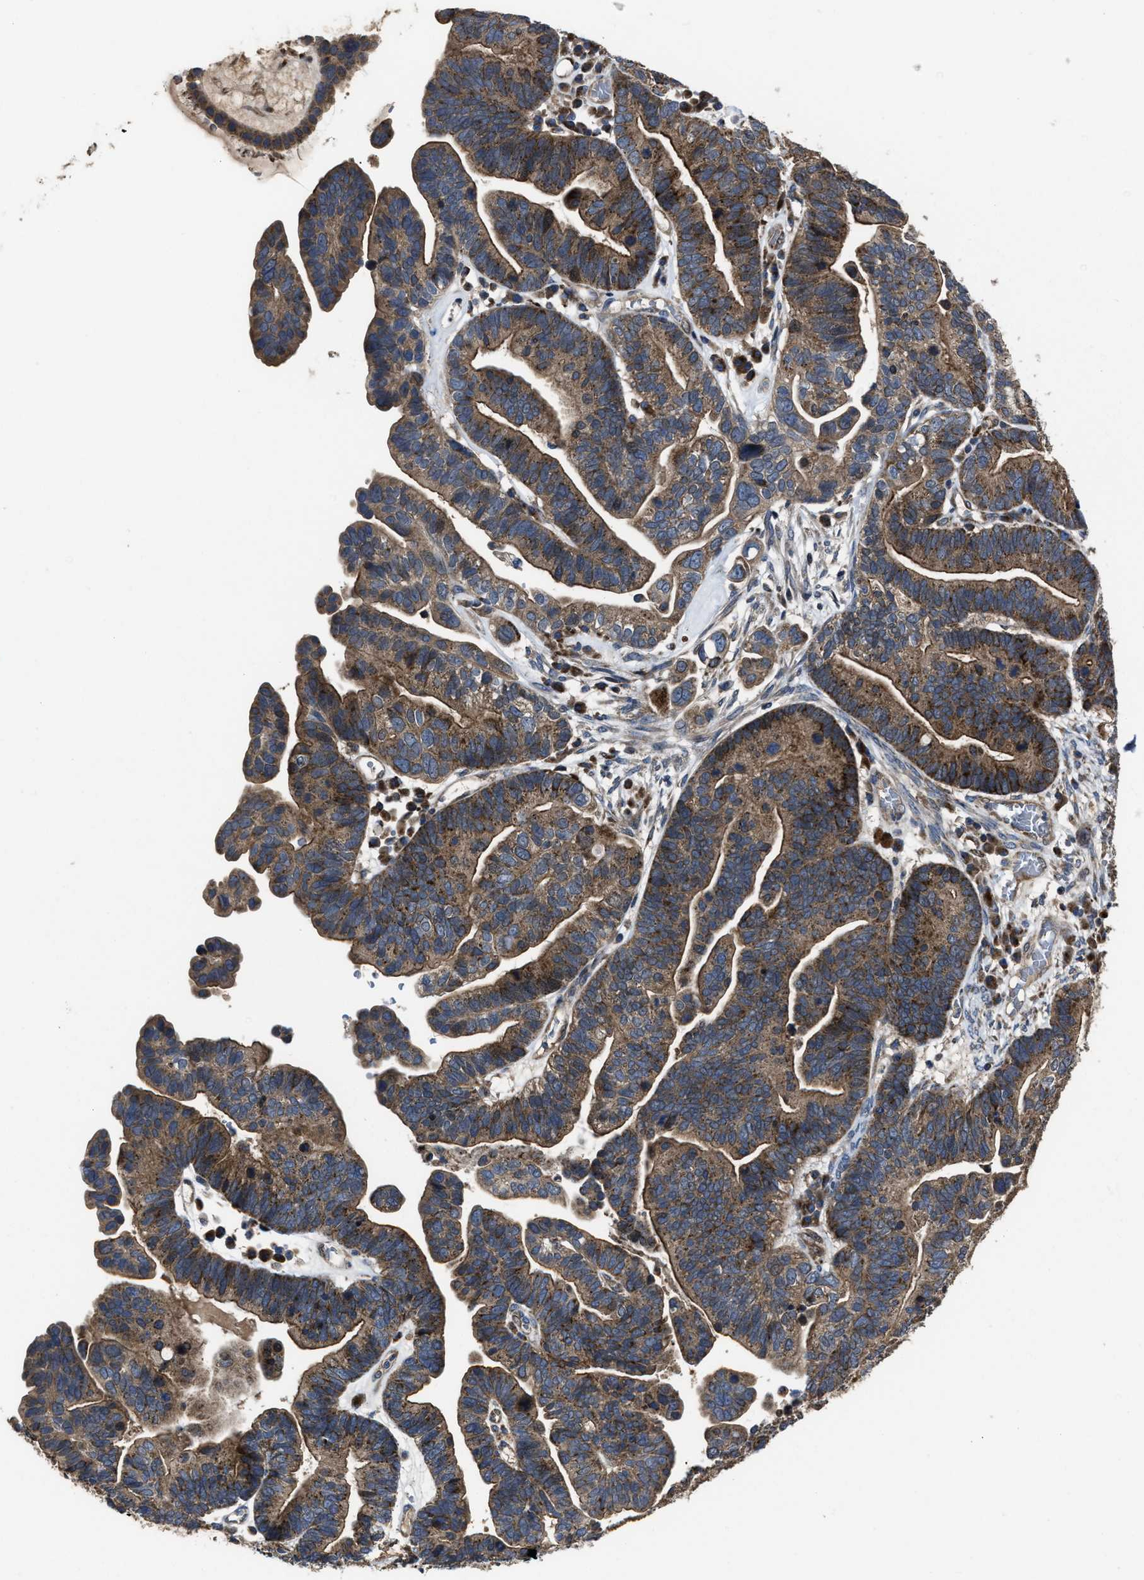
{"staining": {"intensity": "moderate", "quantity": ">75%", "location": "cytoplasmic/membranous"}, "tissue": "ovarian cancer", "cell_type": "Tumor cells", "image_type": "cancer", "snomed": [{"axis": "morphology", "description": "Cystadenocarcinoma, serous, NOS"}, {"axis": "topography", "description": "Ovary"}], "caption": "High-power microscopy captured an IHC image of ovarian cancer, revealing moderate cytoplasmic/membranous positivity in about >75% of tumor cells. (DAB (3,3'-diaminobenzidine) = brown stain, brightfield microscopy at high magnification).", "gene": "PASK", "patient": {"sex": "female", "age": 56}}